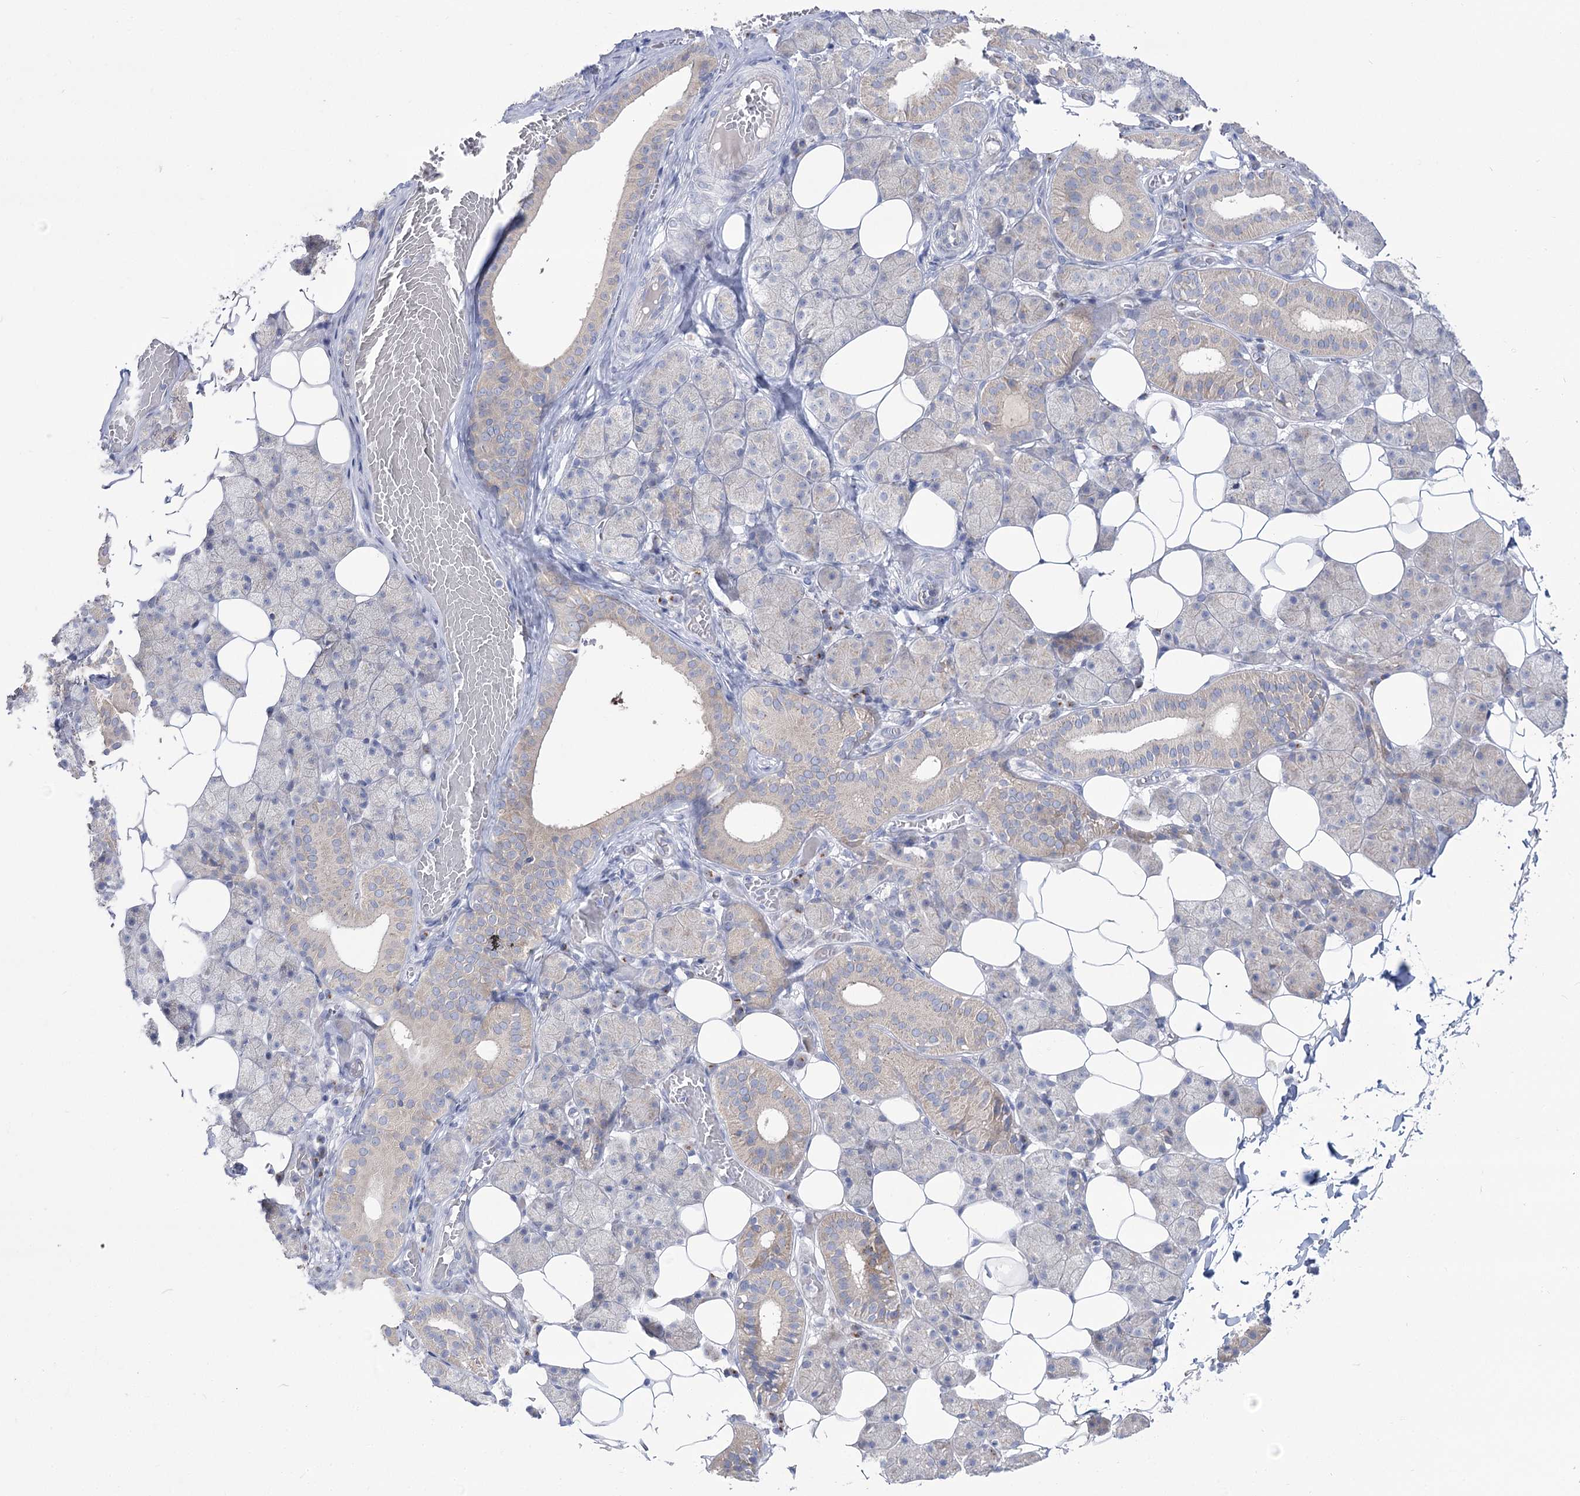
{"staining": {"intensity": "weak", "quantity": "<25%", "location": "cytoplasmic/membranous"}, "tissue": "salivary gland", "cell_type": "Glandular cells", "image_type": "normal", "snomed": [{"axis": "morphology", "description": "Normal tissue, NOS"}, {"axis": "topography", "description": "Salivary gland"}], "caption": "Image shows no significant protein expression in glandular cells of normal salivary gland. (Stains: DAB immunohistochemistry (IHC) with hematoxylin counter stain, Microscopy: brightfield microscopy at high magnification).", "gene": "SUOX", "patient": {"sex": "female", "age": 33}}